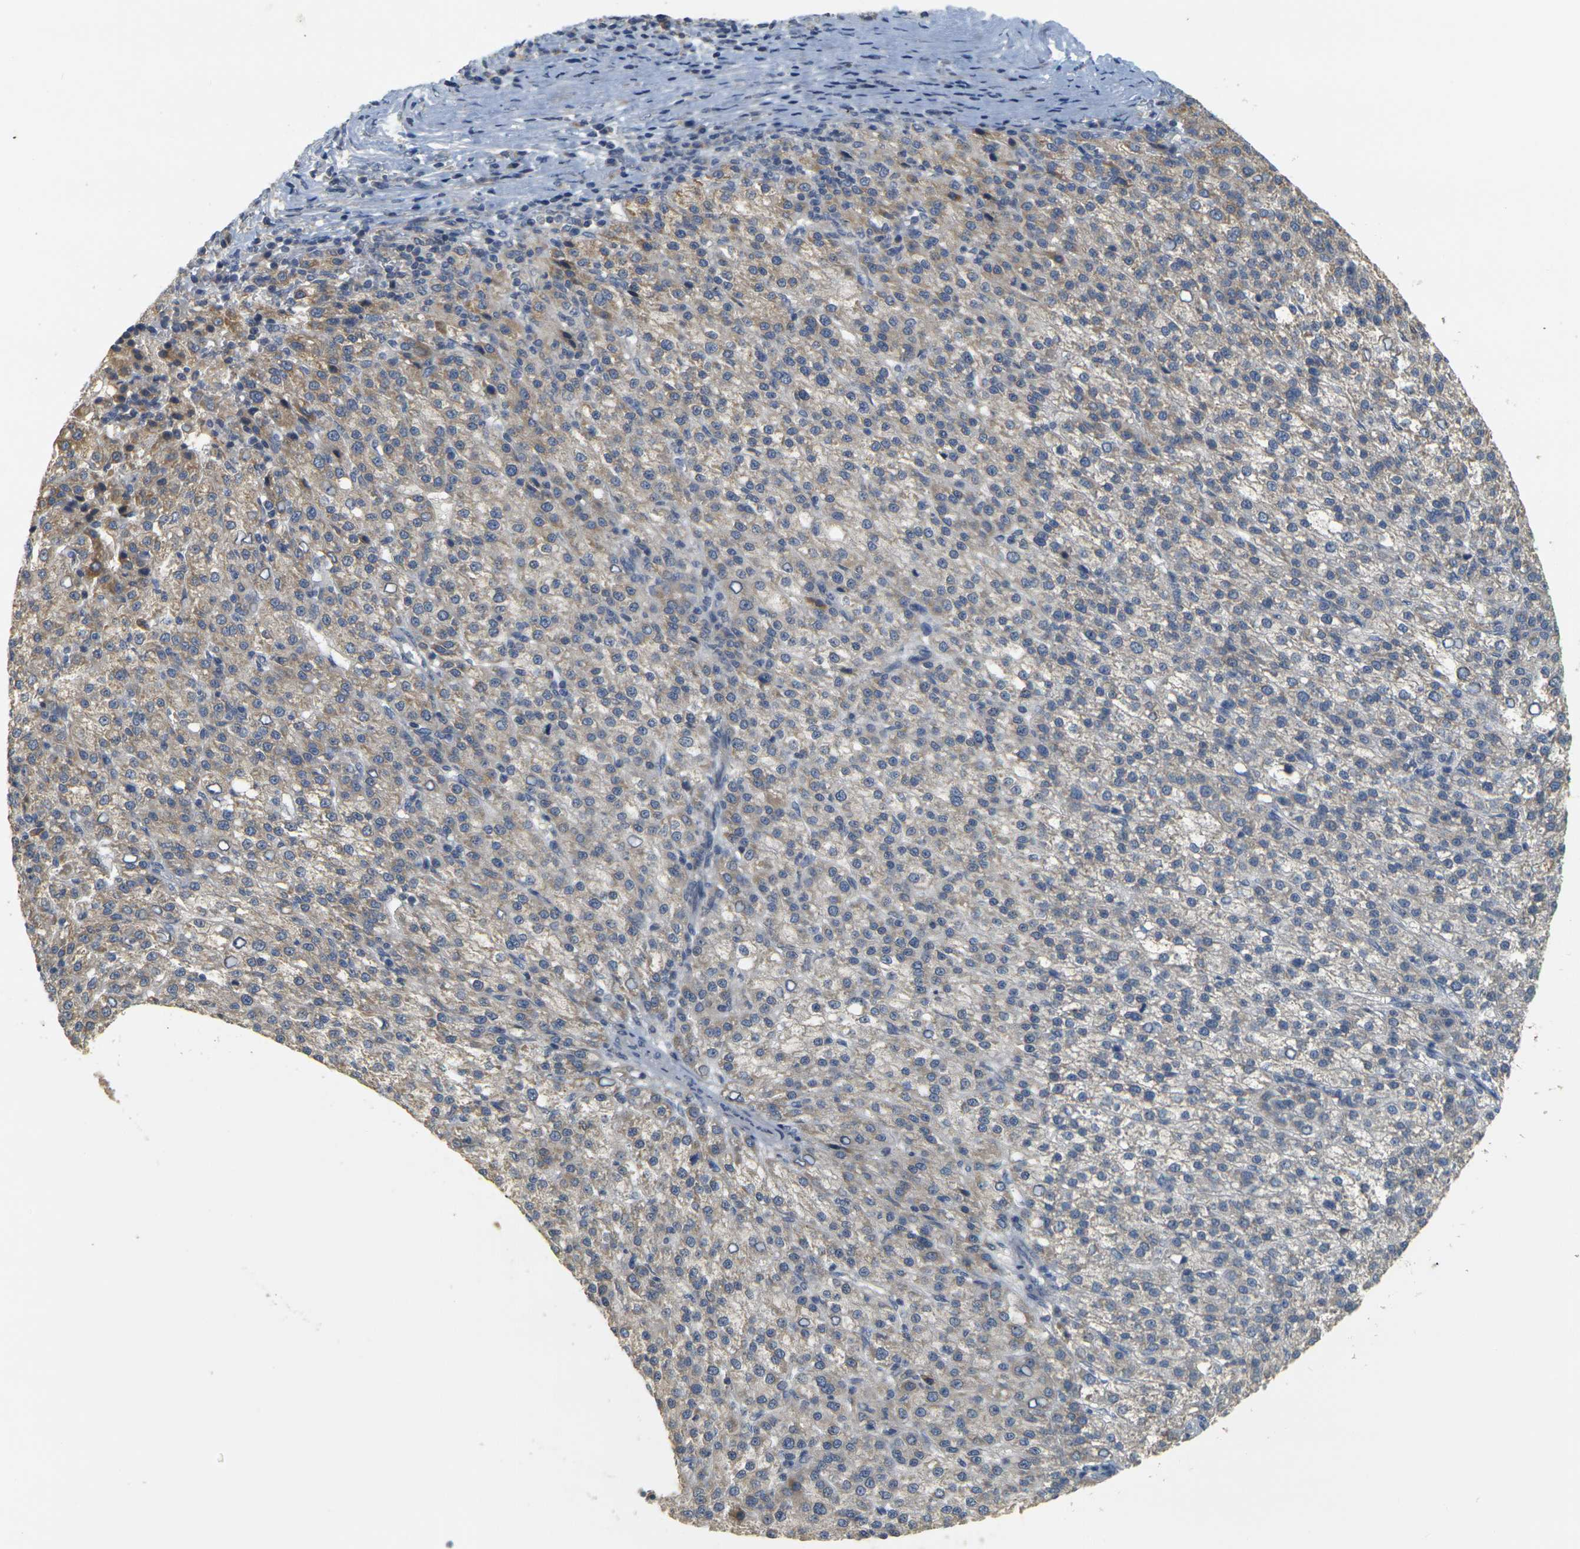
{"staining": {"intensity": "weak", "quantity": "<25%", "location": "cytoplasmic/membranous"}, "tissue": "liver cancer", "cell_type": "Tumor cells", "image_type": "cancer", "snomed": [{"axis": "morphology", "description": "Carcinoma, Hepatocellular, NOS"}, {"axis": "topography", "description": "Liver"}], "caption": "IHC of human liver cancer exhibits no staining in tumor cells.", "gene": "GDAP1", "patient": {"sex": "female", "age": 58}}